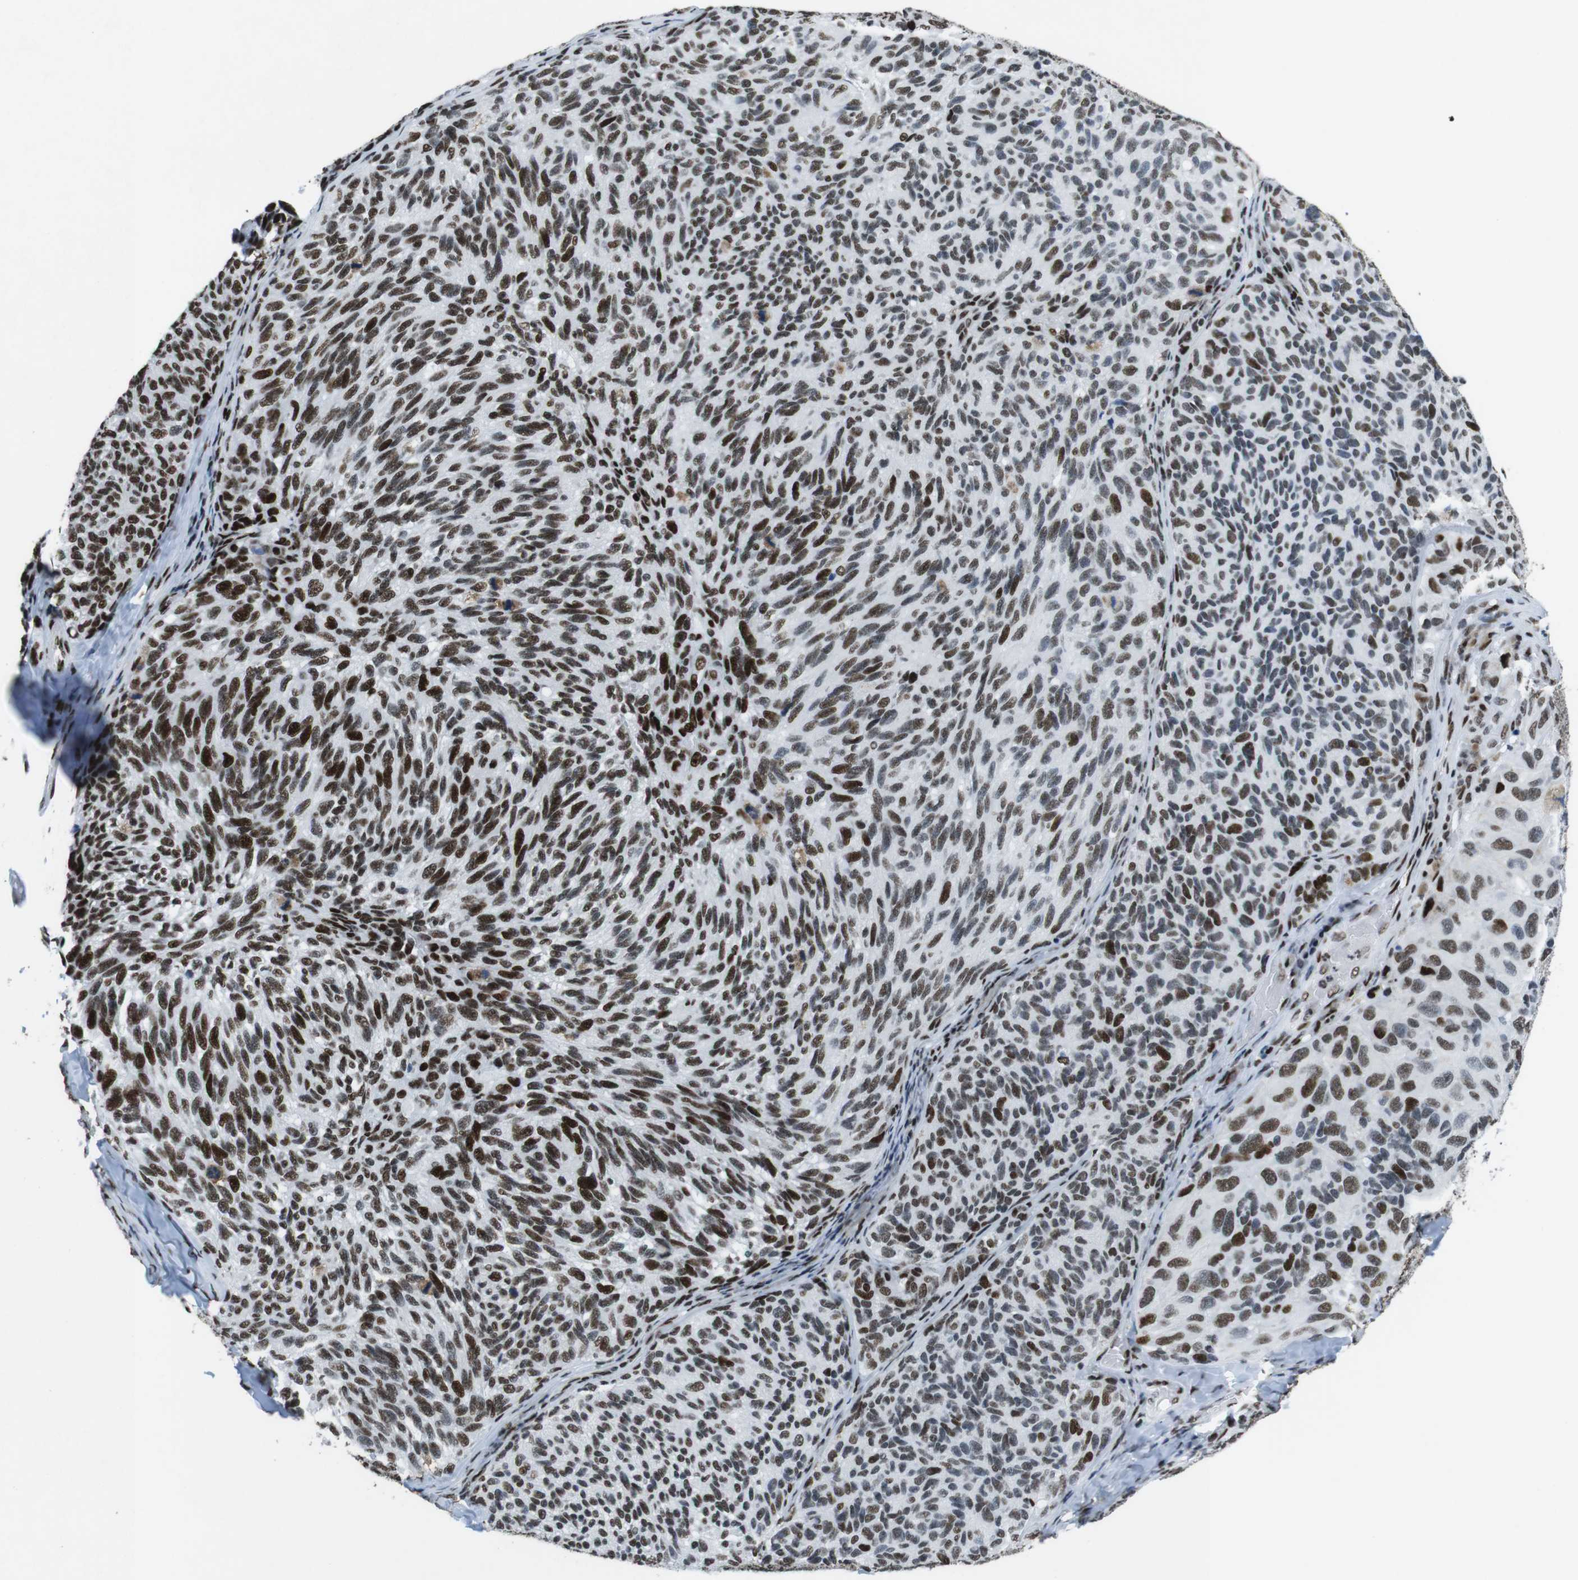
{"staining": {"intensity": "strong", "quantity": ">75%", "location": "nuclear"}, "tissue": "melanoma", "cell_type": "Tumor cells", "image_type": "cancer", "snomed": [{"axis": "morphology", "description": "Malignant melanoma, NOS"}, {"axis": "topography", "description": "Skin"}], "caption": "Protein expression analysis of melanoma shows strong nuclear expression in approximately >75% of tumor cells.", "gene": "CITED2", "patient": {"sex": "female", "age": 73}}